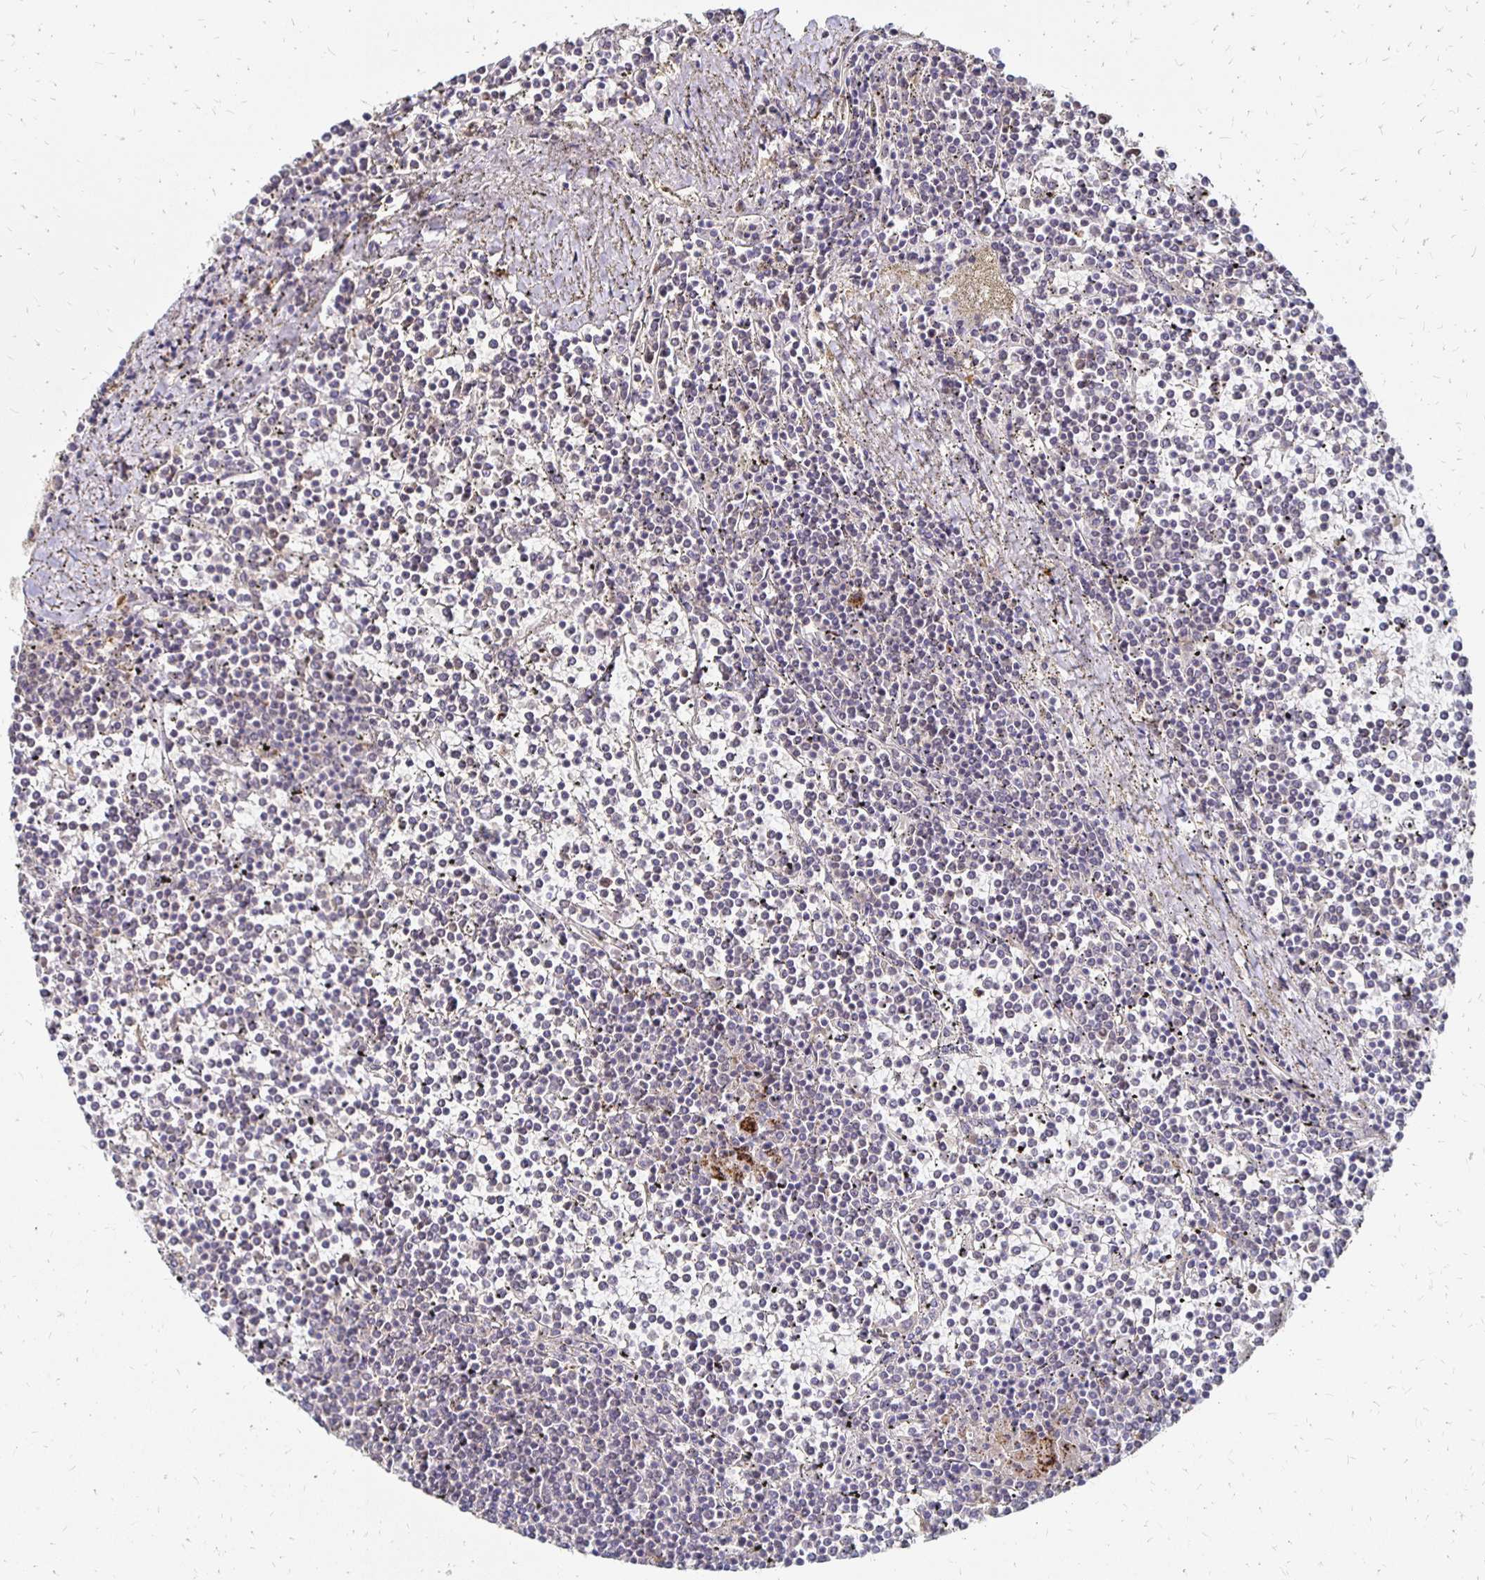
{"staining": {"intensity": "negative", "quantity": "none", "location": "none"}, "tissue": "lymphoma", "cell_type": "Tumor cells", "image_type": "cancer", "snomed": [{"axis": "morphology", "description": "Malignant lymphoma, non-Hodgkin's type, Low grade"}, {"axis": "topography", "description": "Spleen"}], "caption": "DAB immunohistochemical staining of human lymphoma displays no significant positivity in tumor cells. Brightfield microscopy of IHC stained with DAB (3,3'-diaminobenzidine) (brown) and hematoxylin (blue), captured at high magnification.", "gene": "CLASRP", "patient": {"sex": "female", "age": 19}}